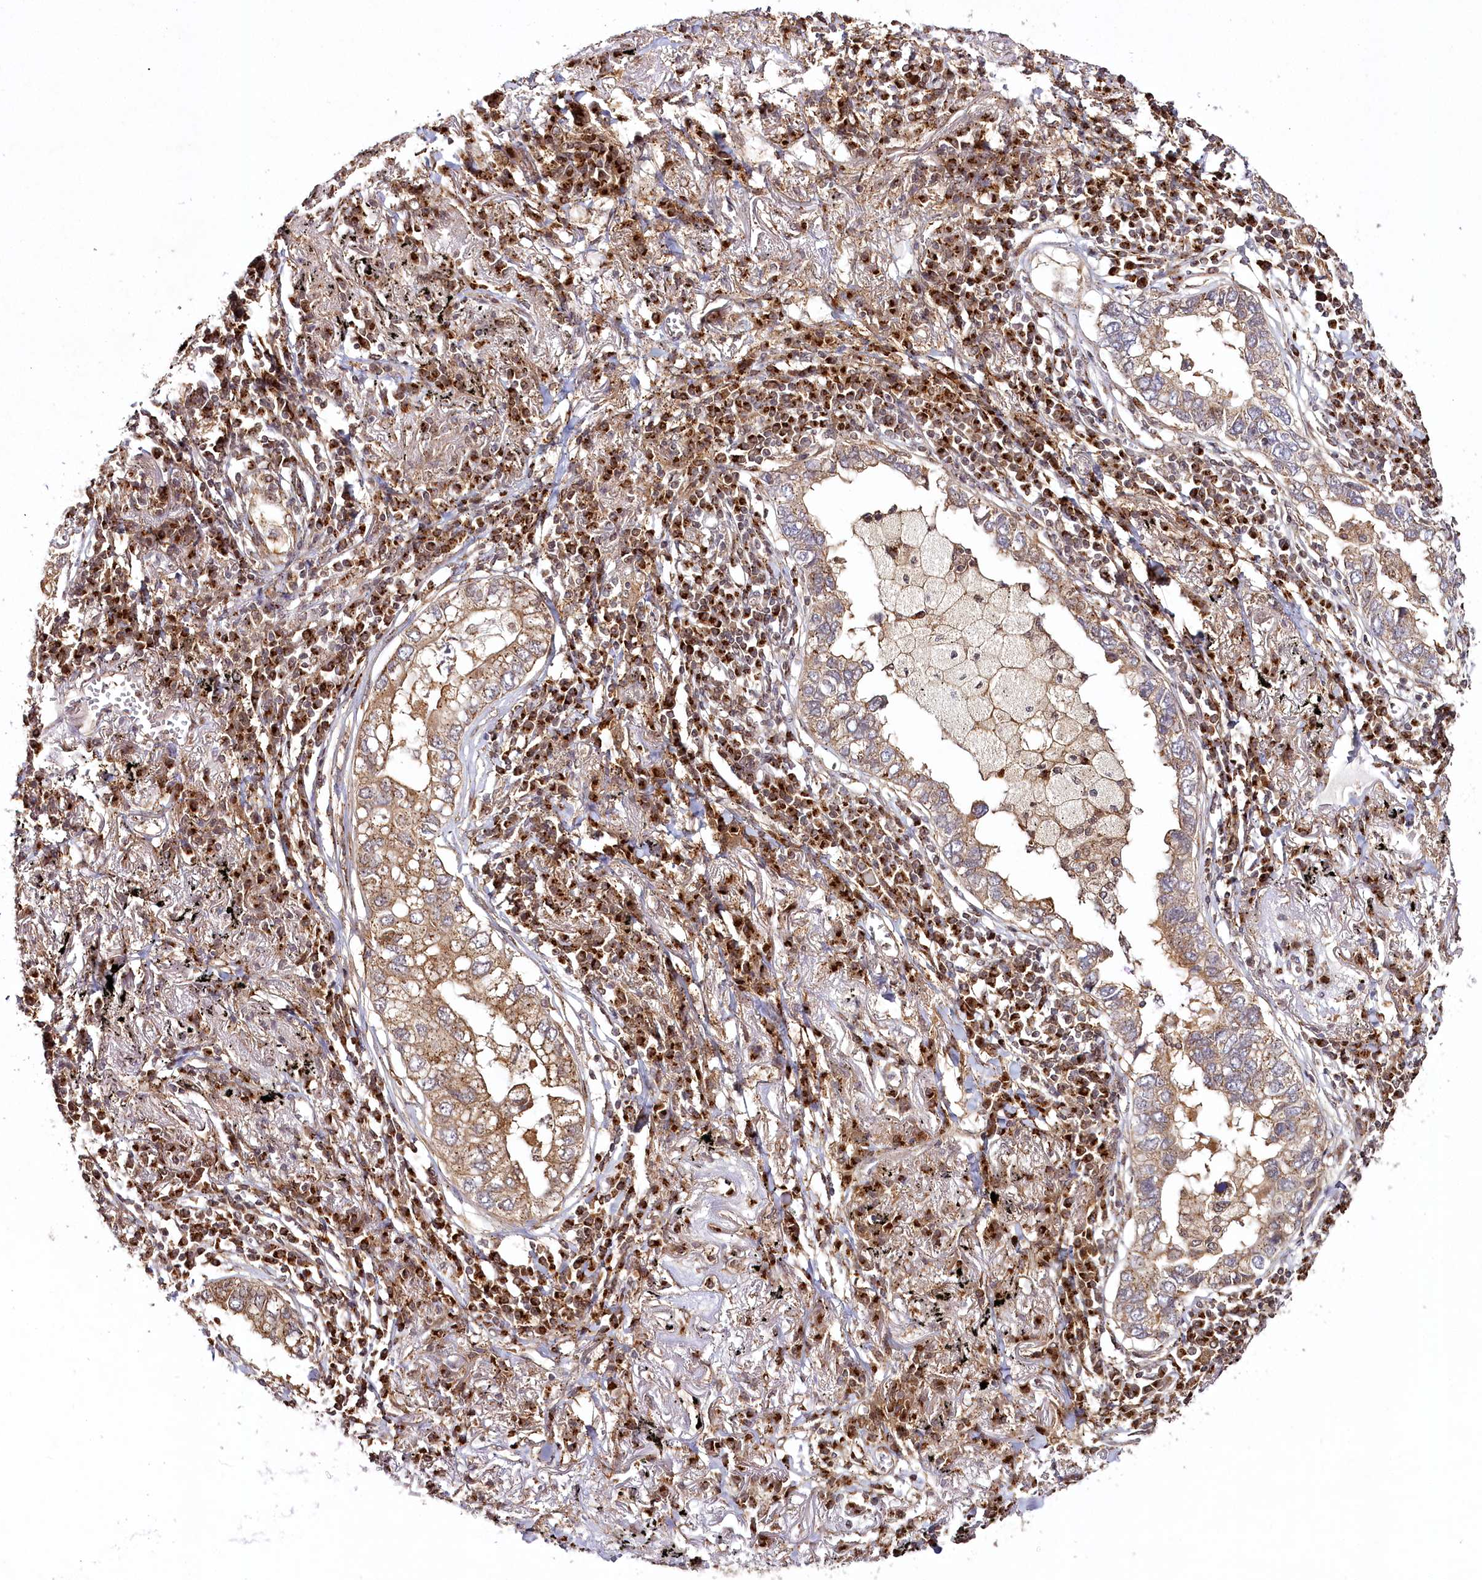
{"staining": {"intensity": "moderate", "quantity": ">75%", "location": "cytoplasmic/membranous"}, "tissue": "lung cancer", "cell_type": "Tumor cells", "image_type": "cancer", "snomed": [{"axis": "morphology", "description": "Adenocarcinoma, NOS"}, {"axis": "topography", "description": "Lung"}], "caption": "Immunohistochemistry micrograph of human lung cancer (adenocarcinoma) stained for a protein (brown), which demonstrates medium levels of moderate cytoplasmic/membranous expression in about >75% of tumor cells.", "gene": "COPG1", "patient": {"sex": "male", "age": 65}}